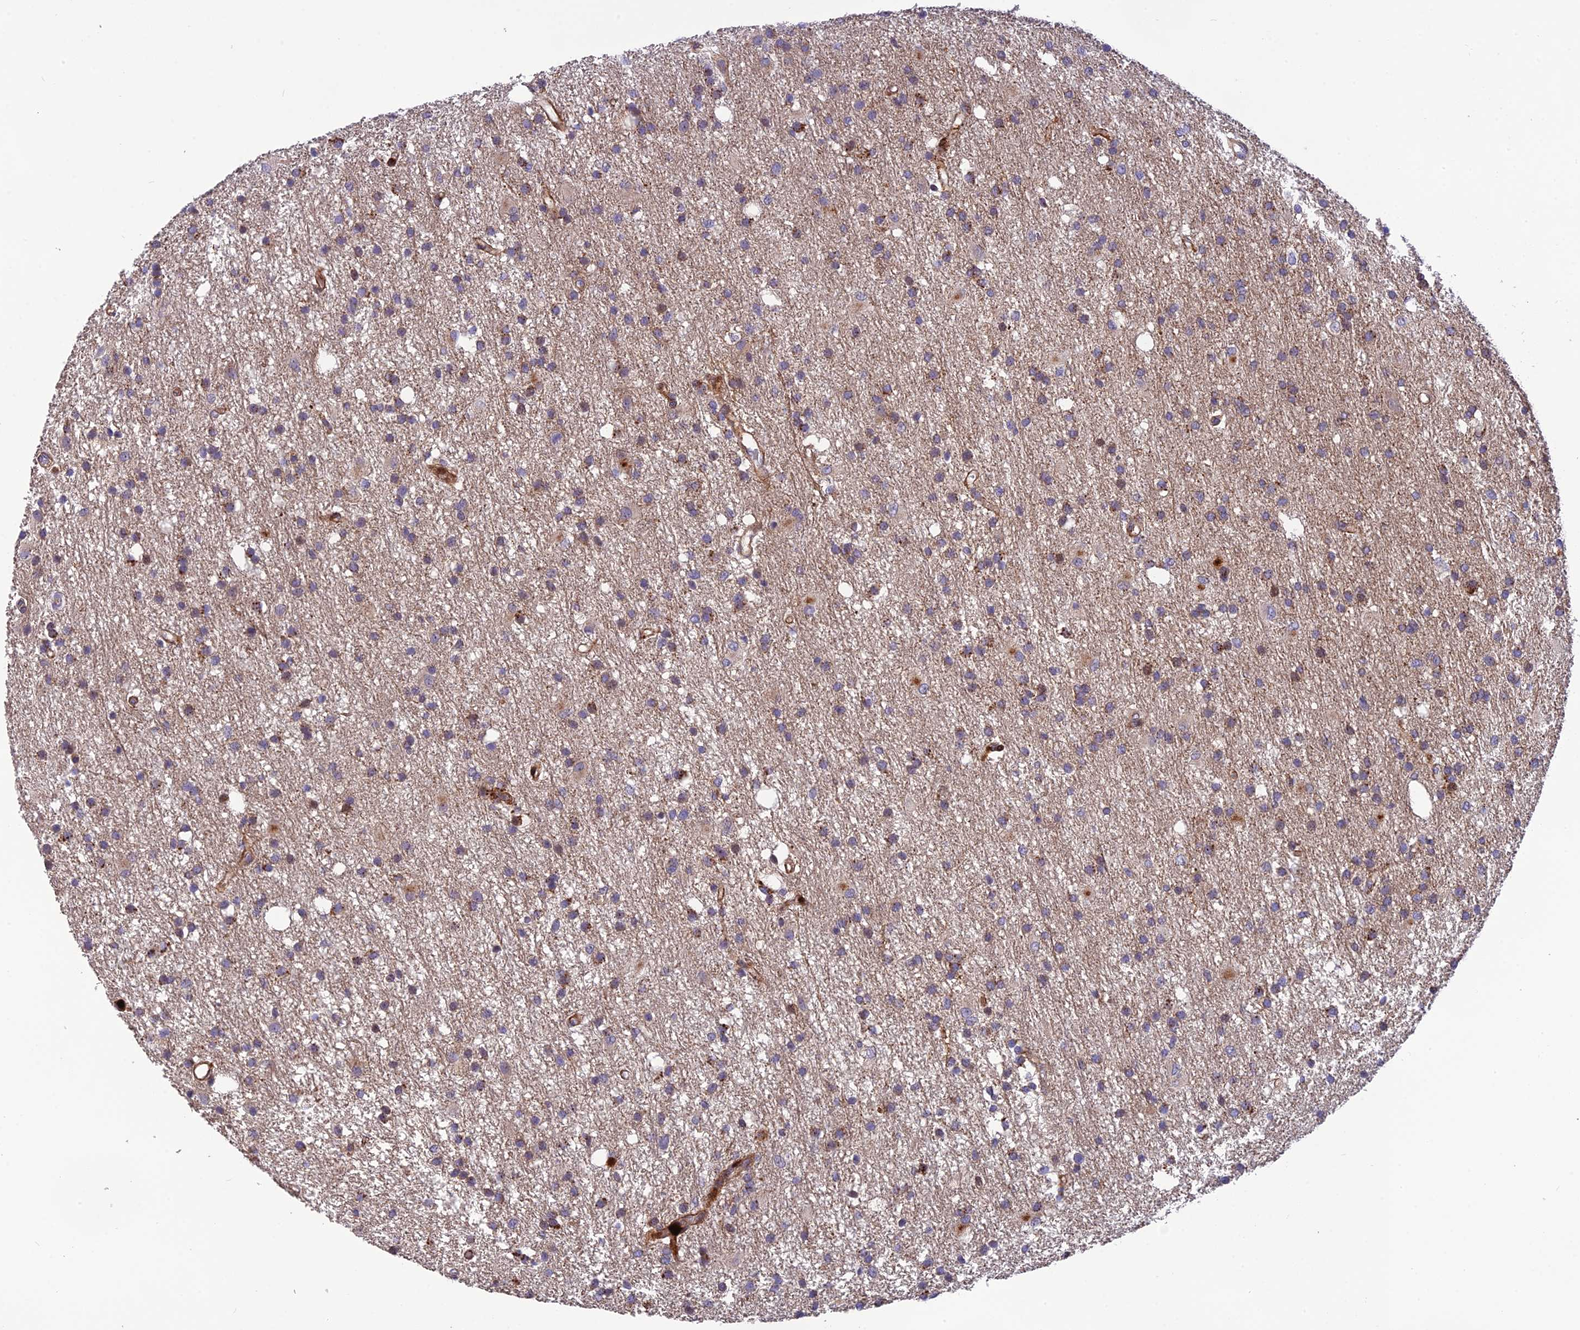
{"staining": {"intensity": "weak", "quantity": "25%-75%", "location": "cytoplasmic/membranous"}, "tissue": "glioma", "cell_type": "Tumor cells", "image_type": "cancer", "snomed": [{"axis": "morphology", "description": "Glioma, malignant, High grade"}, {"axis": "topography", "description": "Brain"}], "caption": "Immunohistochemical staining of human glioma shows low levels of weak cytoplasmic/membranous expression in about 25%-75% of tumor cells.", "gene": "CPSF4L", "patient": {"sex": "male", "age": 77}}